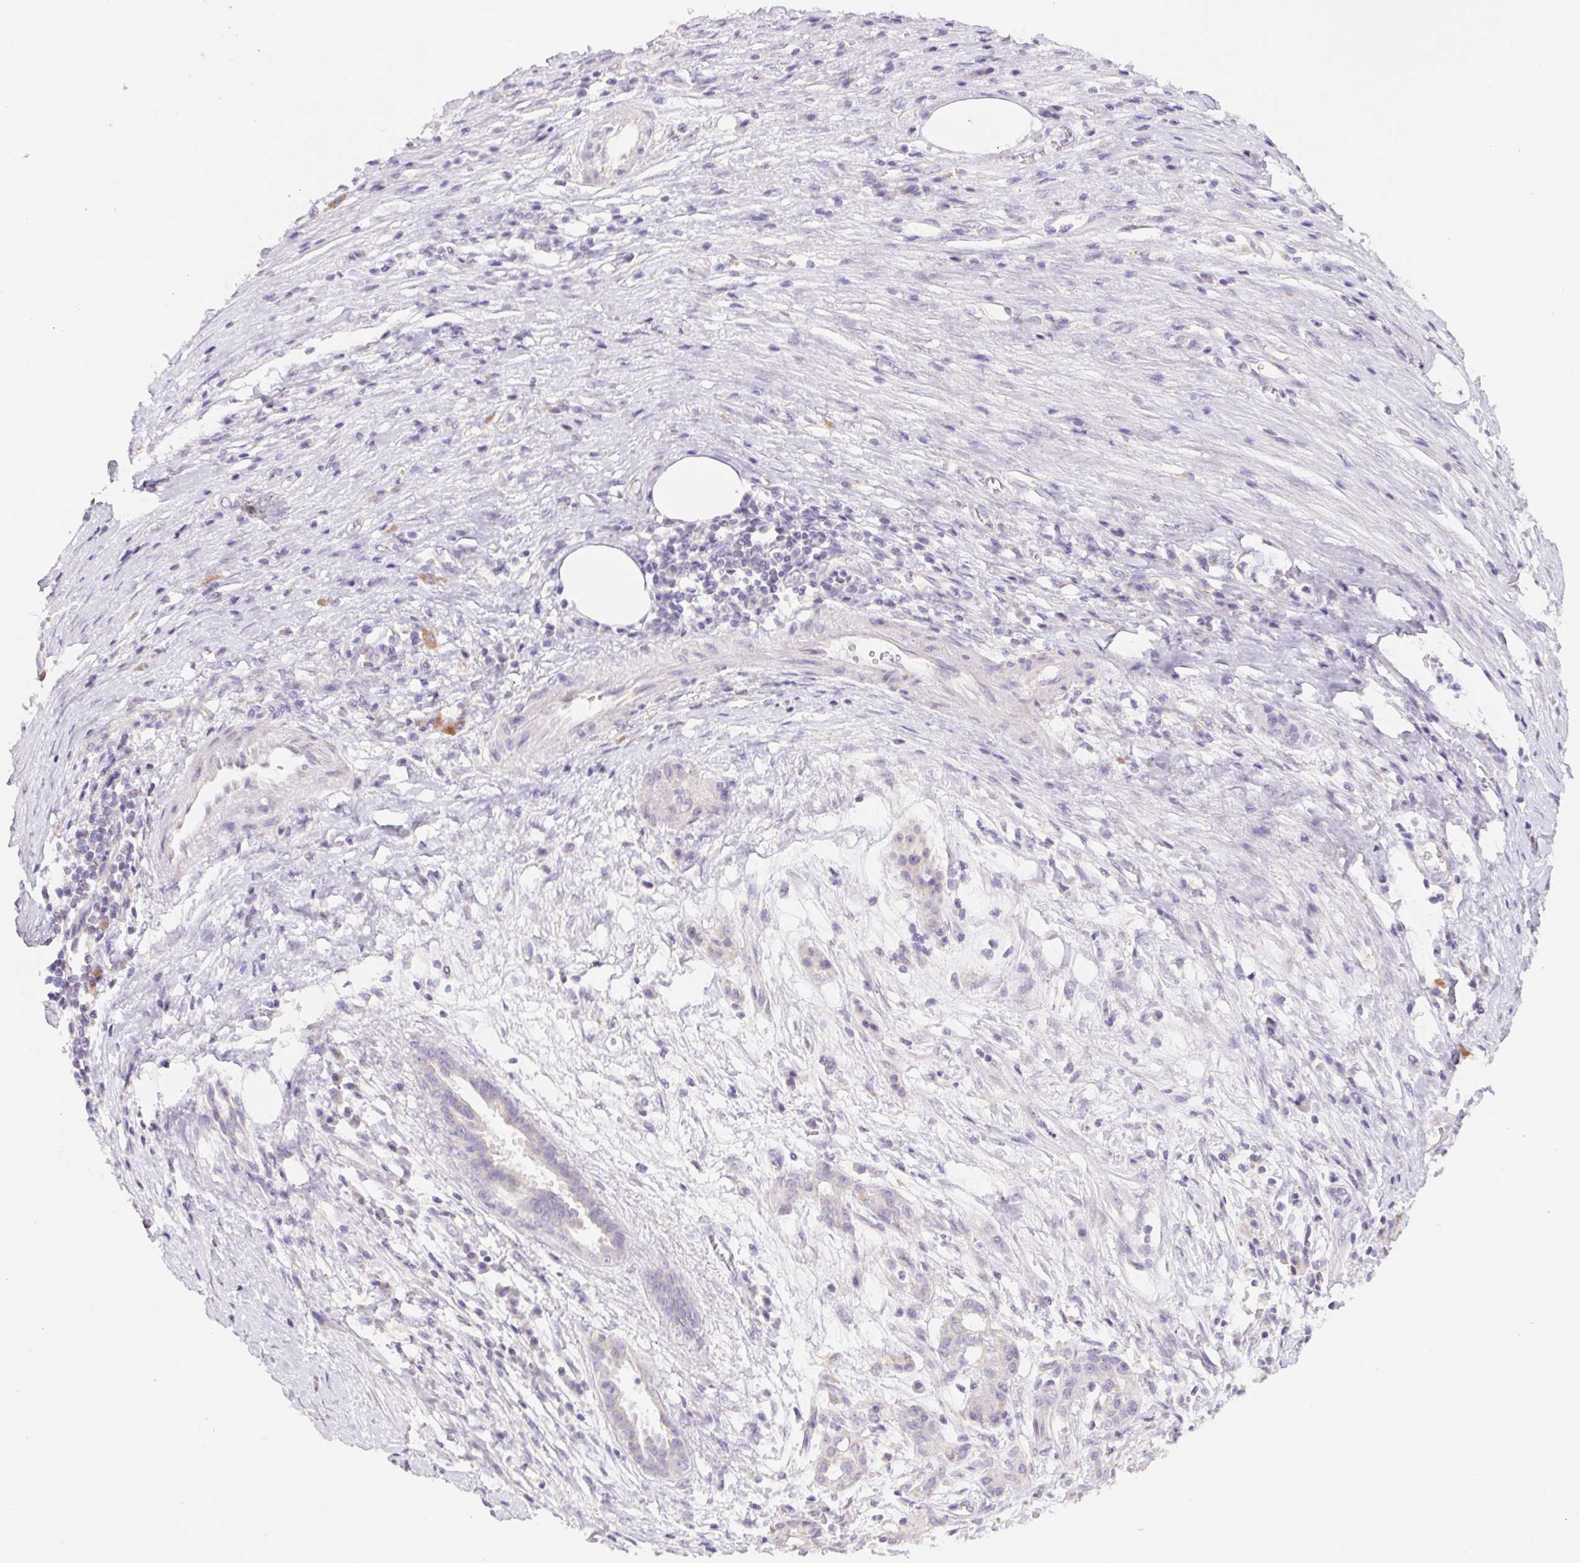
{"staining": {"intensity": "negative", "quantity": "none", "location": "none"}, "tissue": "pancreatic cancer", "cell_type": "Tumor cells", "image_type": "cancer", "snomed": [{"axis": "morphology", "description": "Adenocarcinoma, NOS"}, {"axis": "topography", "description": "Pancreas"}], "caption": "High power microscopy photomicrograph of an immunohistochemistry (IHC) micrograph of pancreatic adenocarcinoma, revealing no significant expression in tumor cells. Brightfield microscopy of IHC stained with DAB (3,3'-diaminobenzidine) (brown) and hematoxylin (blue), captured at high magnification.", "gene": "FKBP6", "patient": {"sex": "male", "age": 63}}